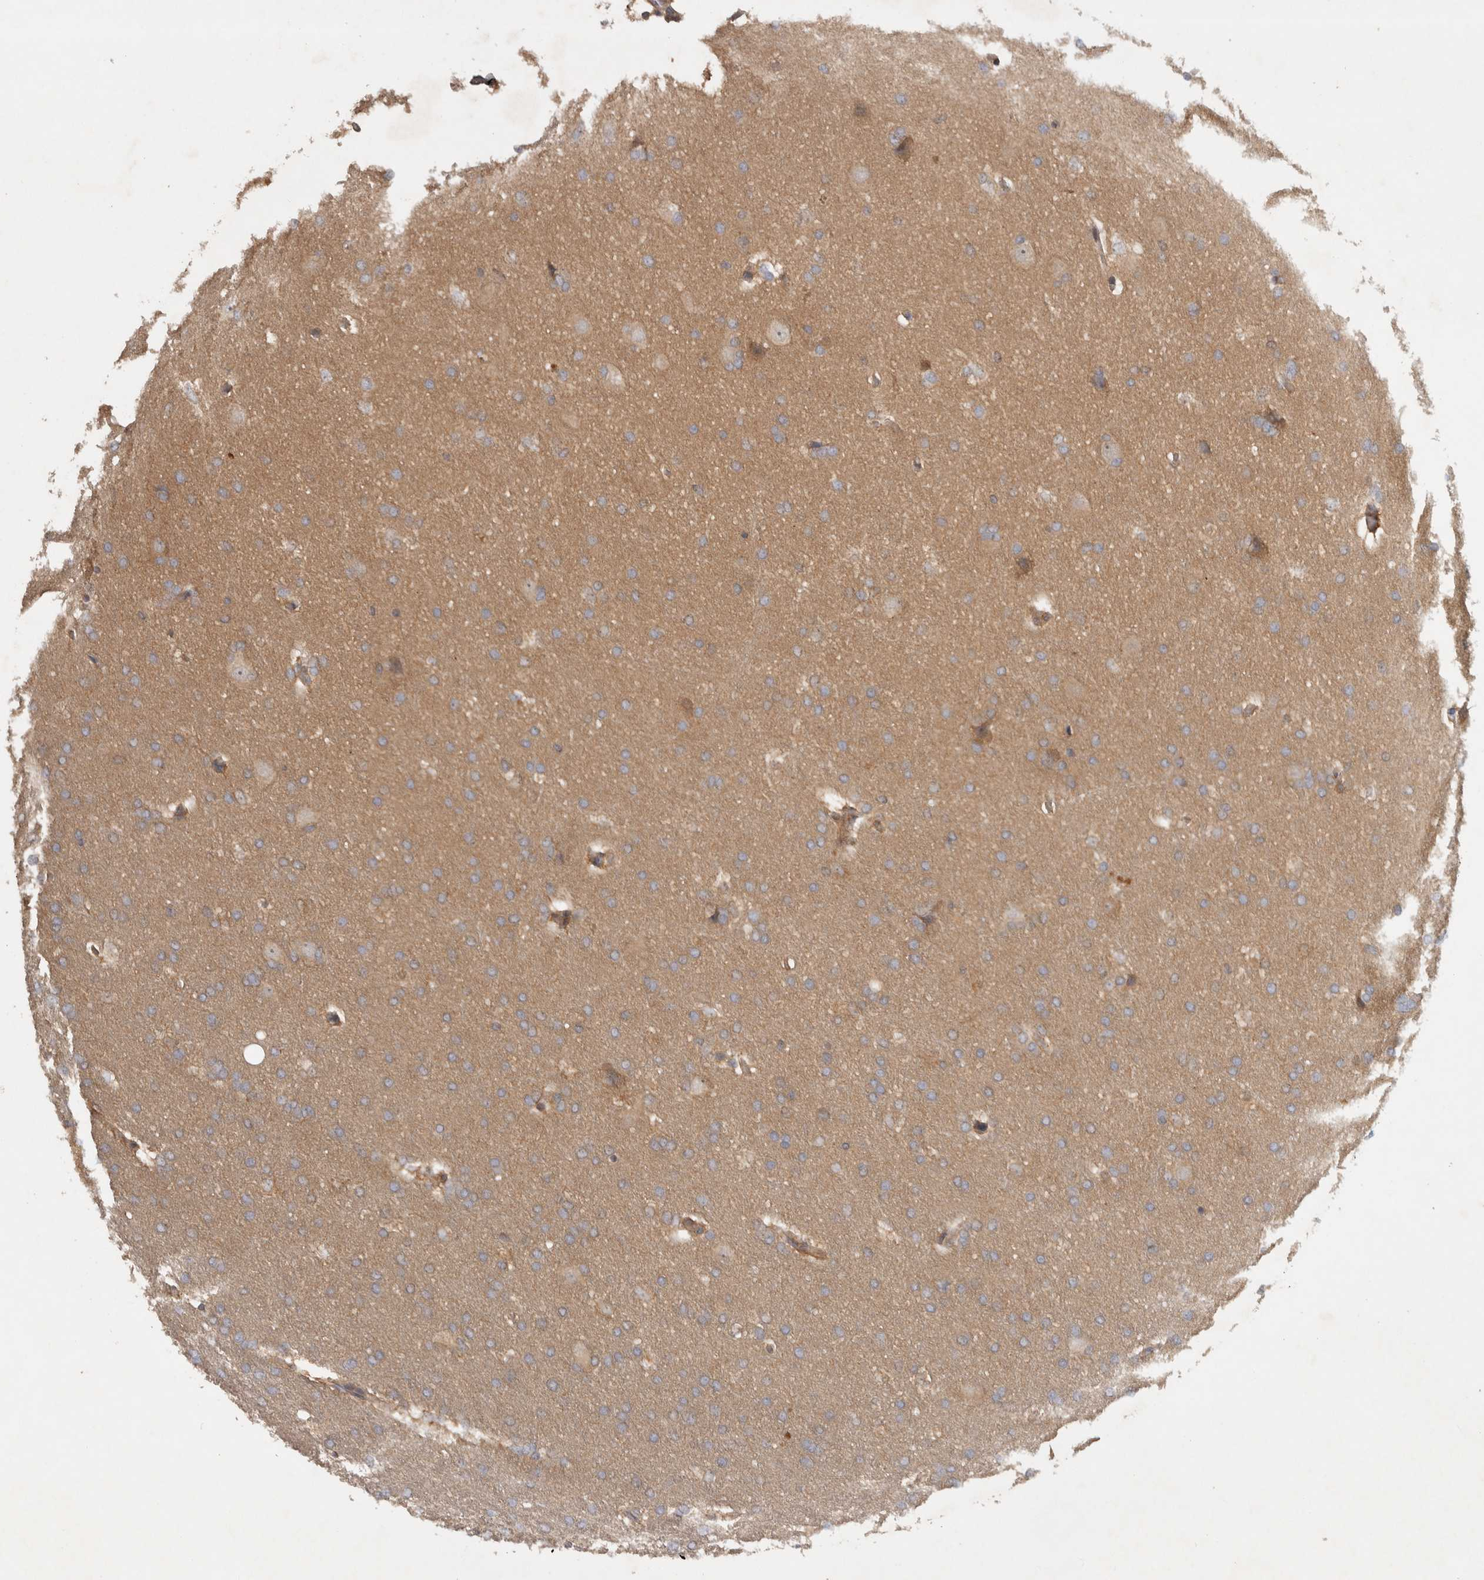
{"staining": {"intensity": "negative", "quantity": "none", "location": "none"}, "tissue": "glioma", "cell_type": "Tumor cells", "image_type": "cancer", "snomed": [{"axis": "morphology", "description": "Glioma, malignant, Low grade"}, {"axis": "topography", "description": "Brain"}], "caption": "This is an IHC photomicrograph of low-grade glioma (malignant). There is no positivity in tumor cells.", "gene": "VEPH1", "patient": {"sex": "female", "age": 37}}